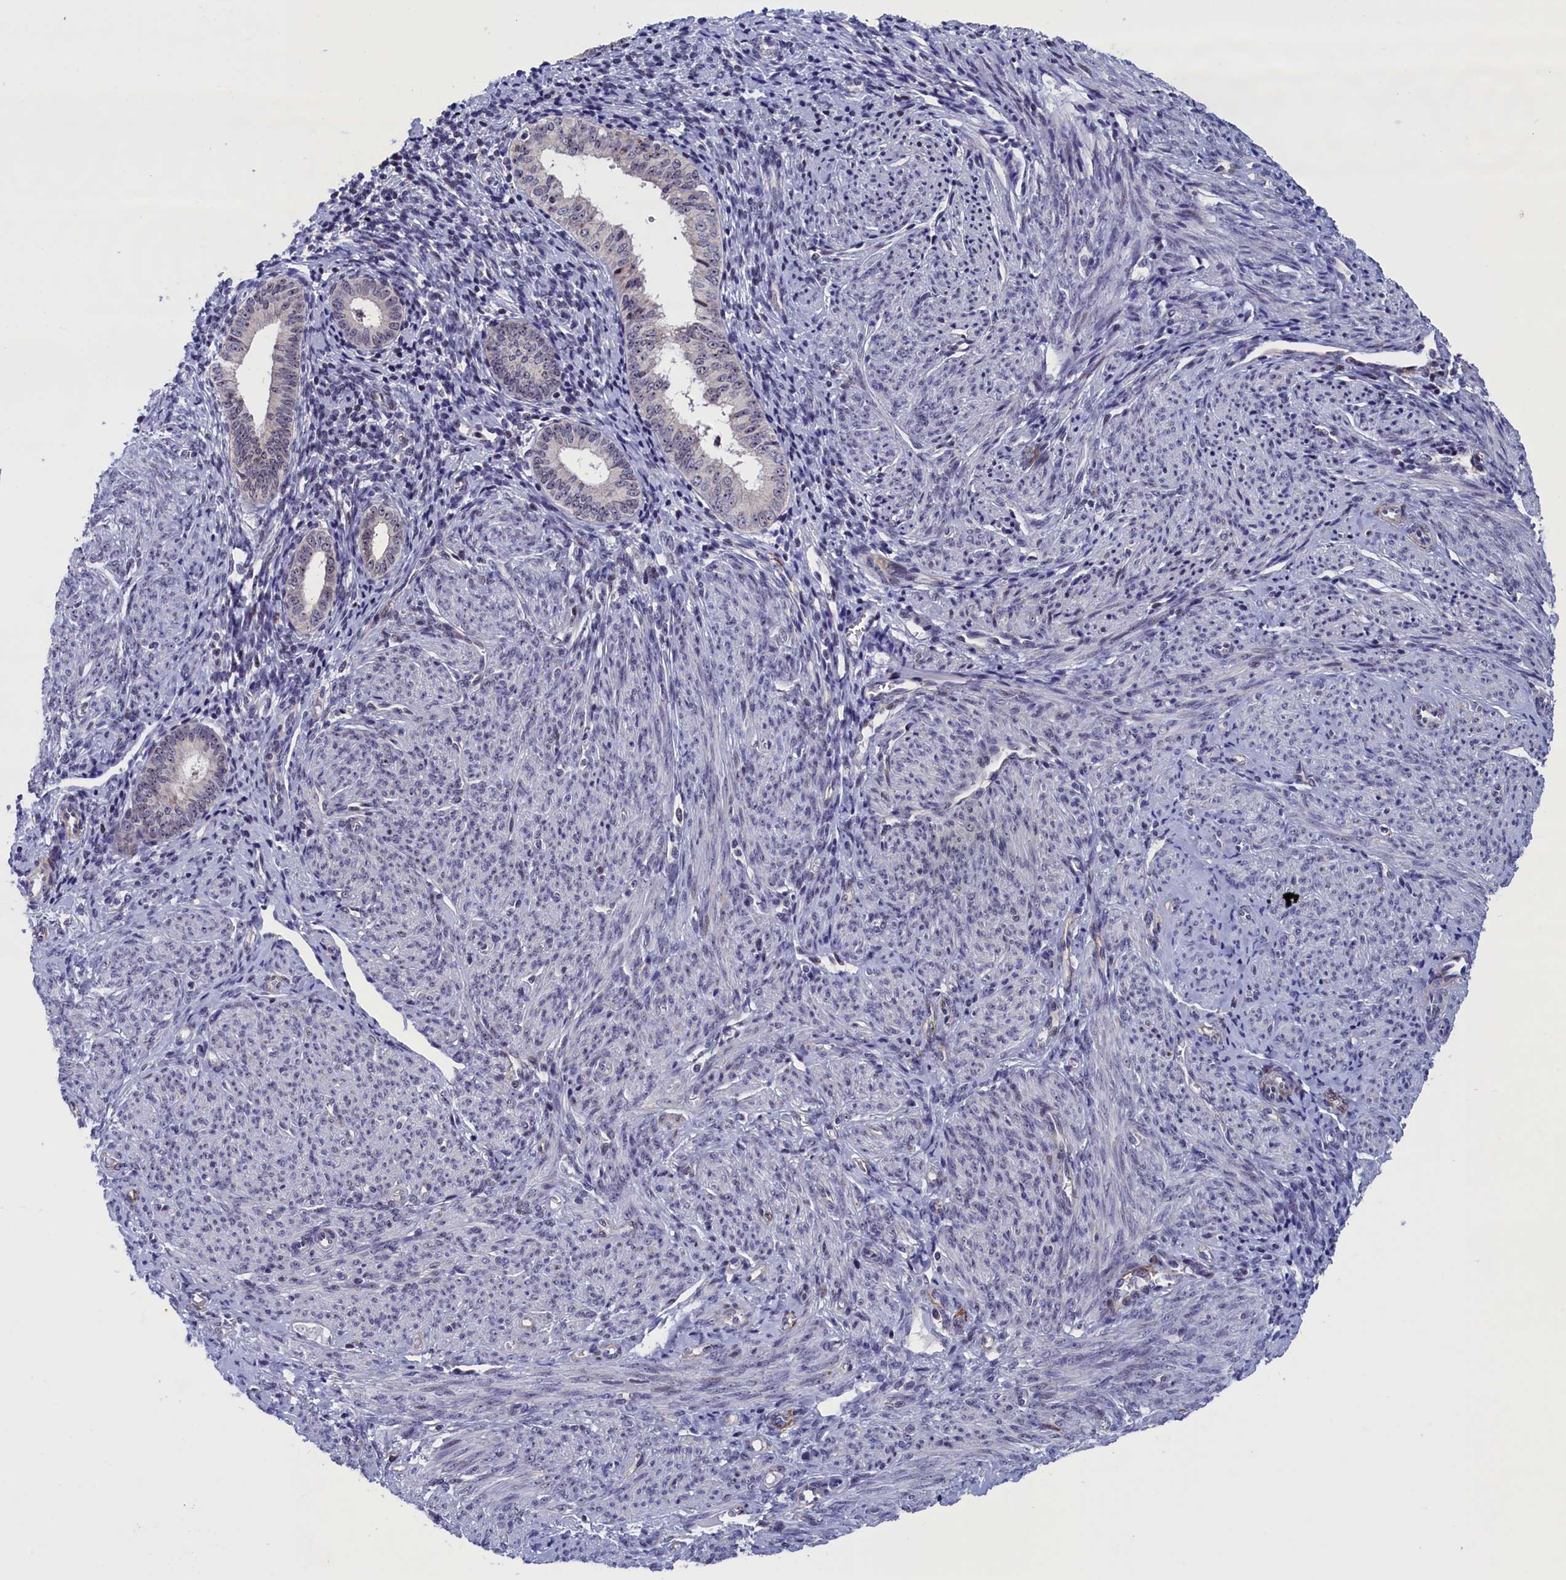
{"staining": {"intensity": "moderate", "quantity": "25%-75%", "location": "cytoplasmic/membranous"}, "tissue": "endometrial cancer", "cell_type": "Tumor cells", "image_type": "cancer", "snomed": [{"axis": "morphology", "description": "Adenocarcinoma, NOS"}, {"axis": "topography", "description": "Endometrium"}], "caption": "Protein positivity by immunohistochemistry (IHC) shows moderate cytoplasmic/membranous positivity in approximately 25%-75% of tumor cells in endometrial adenocarcinoma.", "gene": "PPAN", "patient": {"sex": "female", "age": 79}}